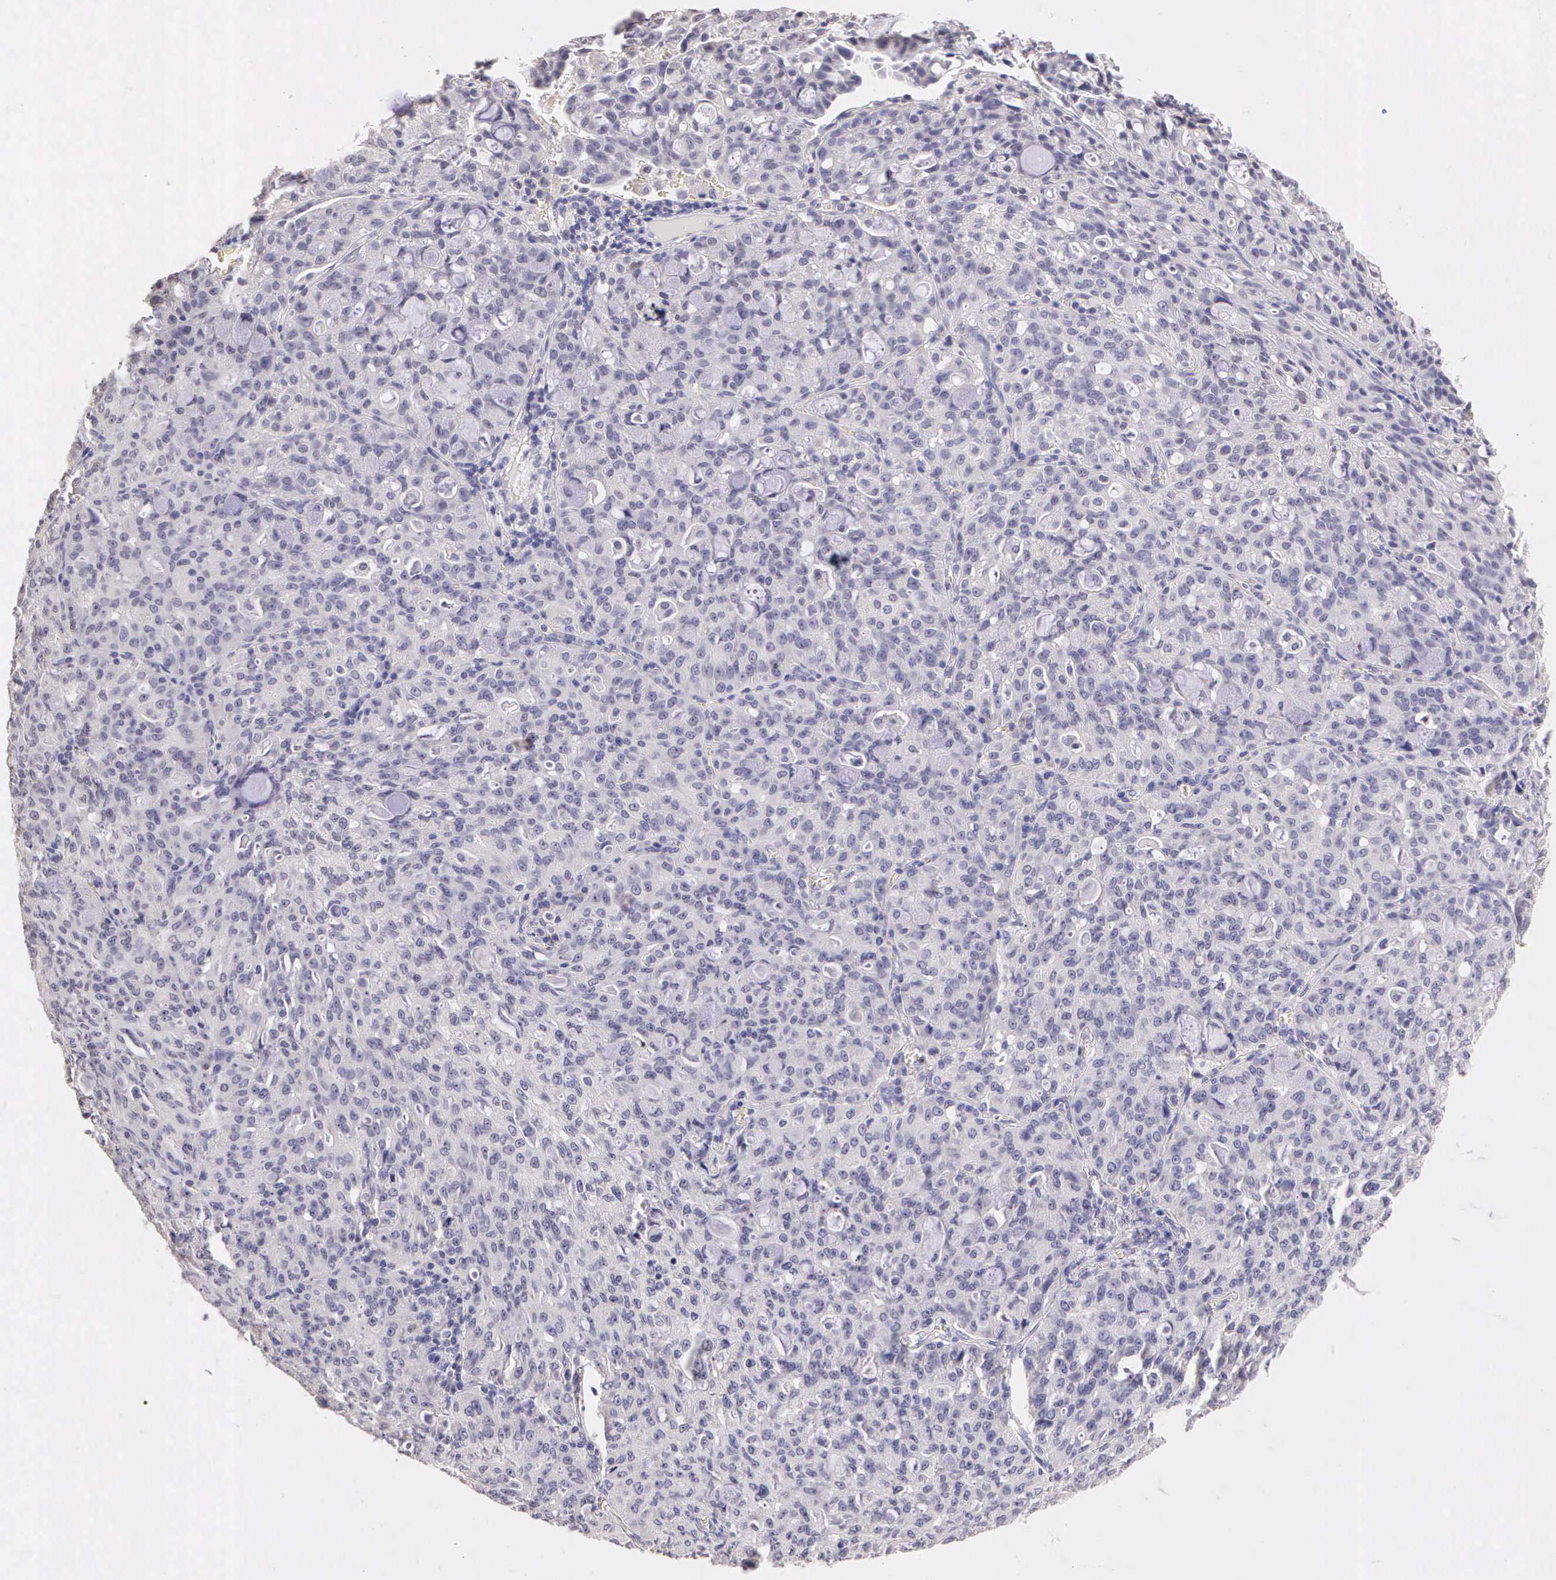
{"staining": {"intensity": "negative", "quantity": "none", "location": "none"}, "tissue": "lung cancer", "cell_type": "Tumor cells", "image_type": "cancer", "snomed": [{"axis": "morphology", "description": "Adenocarcinoma, NOS"}, {"axis": "topography", "description": "Lung"}], "caption": "The immunohistochemistry (IHC) histopathology image has no significant expression in tumor cells of lung adenocarcinoma tissue. The staining was performed using DAB to visualize the protein expression in brown, while the nuclei were stained in blue with hematoxylin (Magnification: 20x).", "gene": "ESR1", "patient": {"sex": "female", "age": 44}}